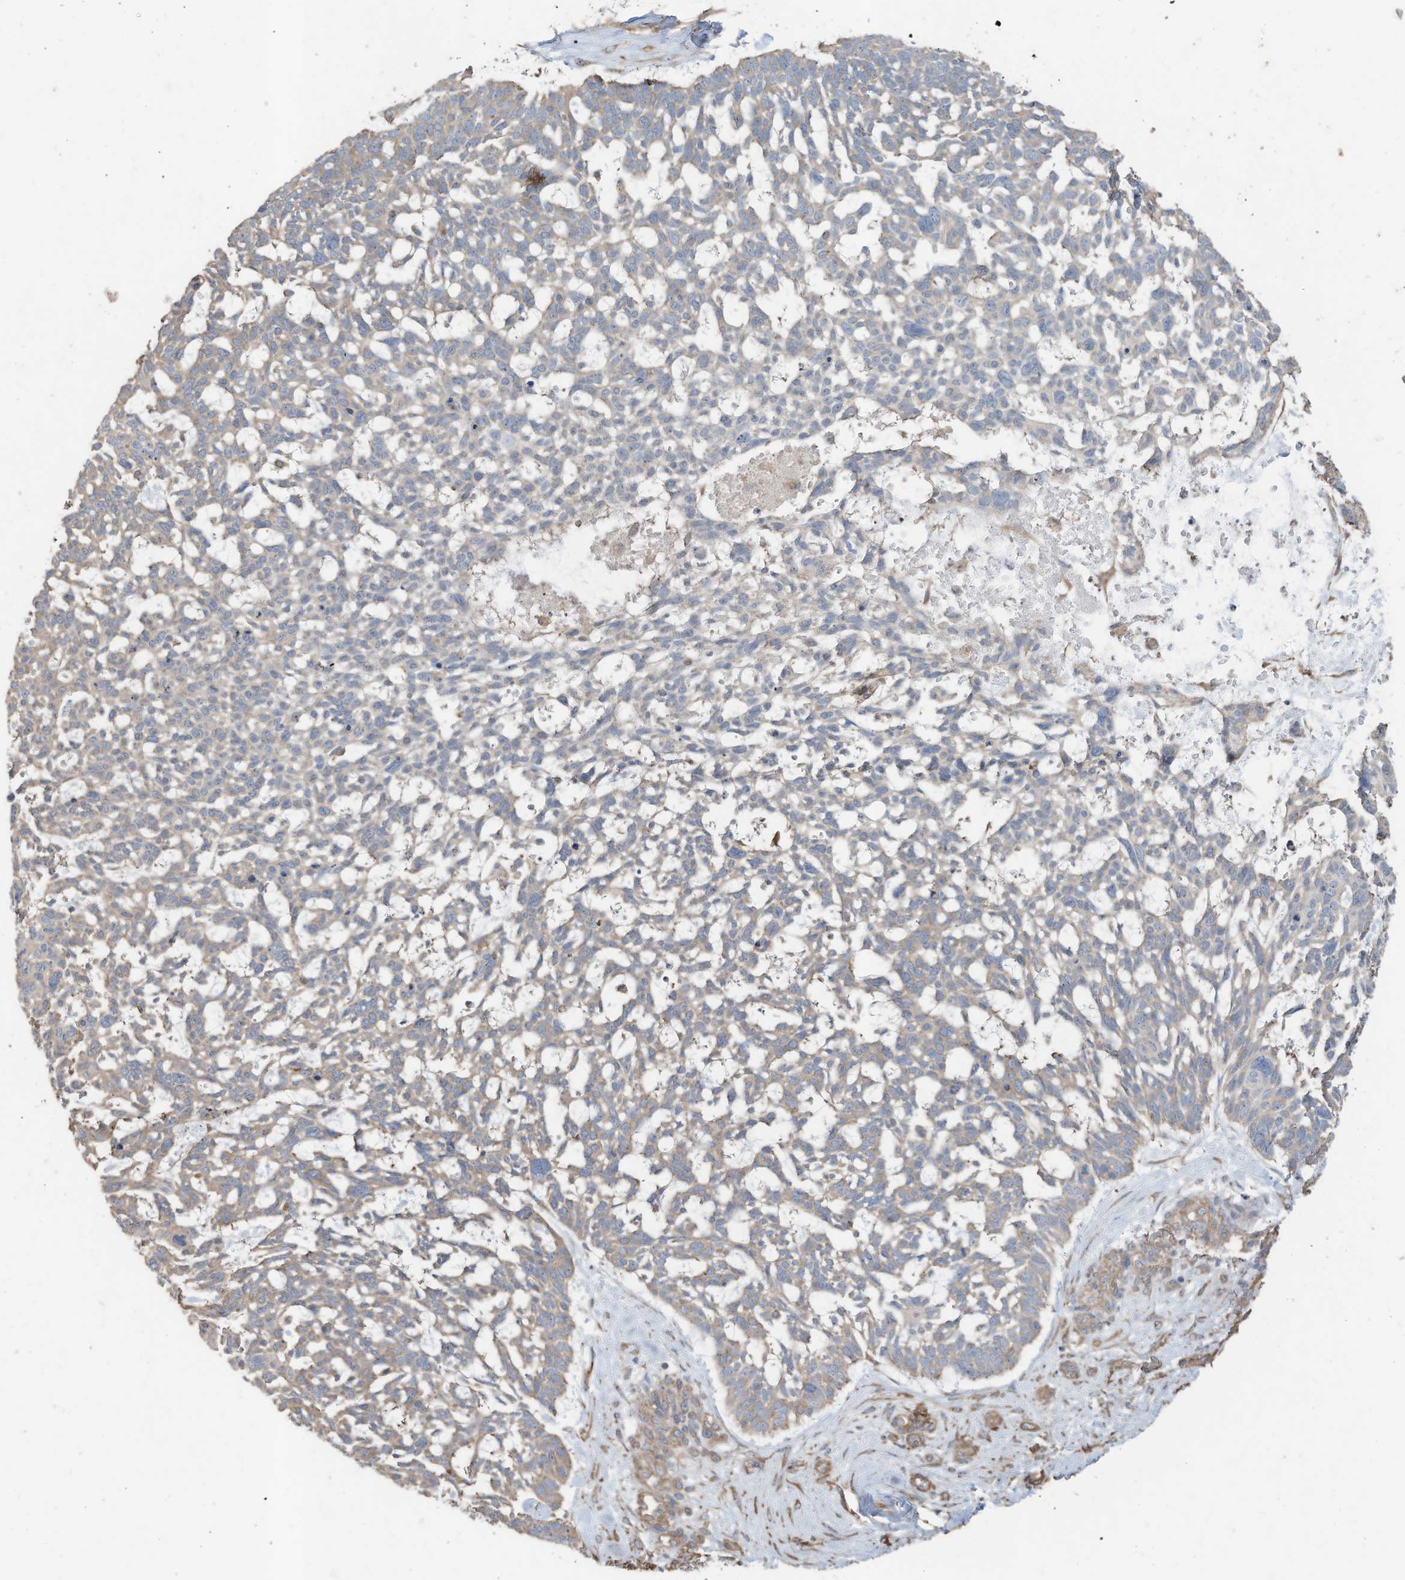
{"staining": {"intensity": "weak", "quantity": "<25%", "location": "cytoplasmic/membranous"}, "tissue": "skin cancer", "cell_type": "Tumor cells", "image_type": "cancer", "snomed": [{"axis": "morphology", "description": "Basal cell carcinoma"}, {"axis": "topography", "description": "Skin"}], "caption": "Immunohistochemical staining of skin basal cell carcinoma exhibits no significant staining in tumor cells.", "gene": "SLC17A7", "patient": {"sex": "male", "age": 88}}